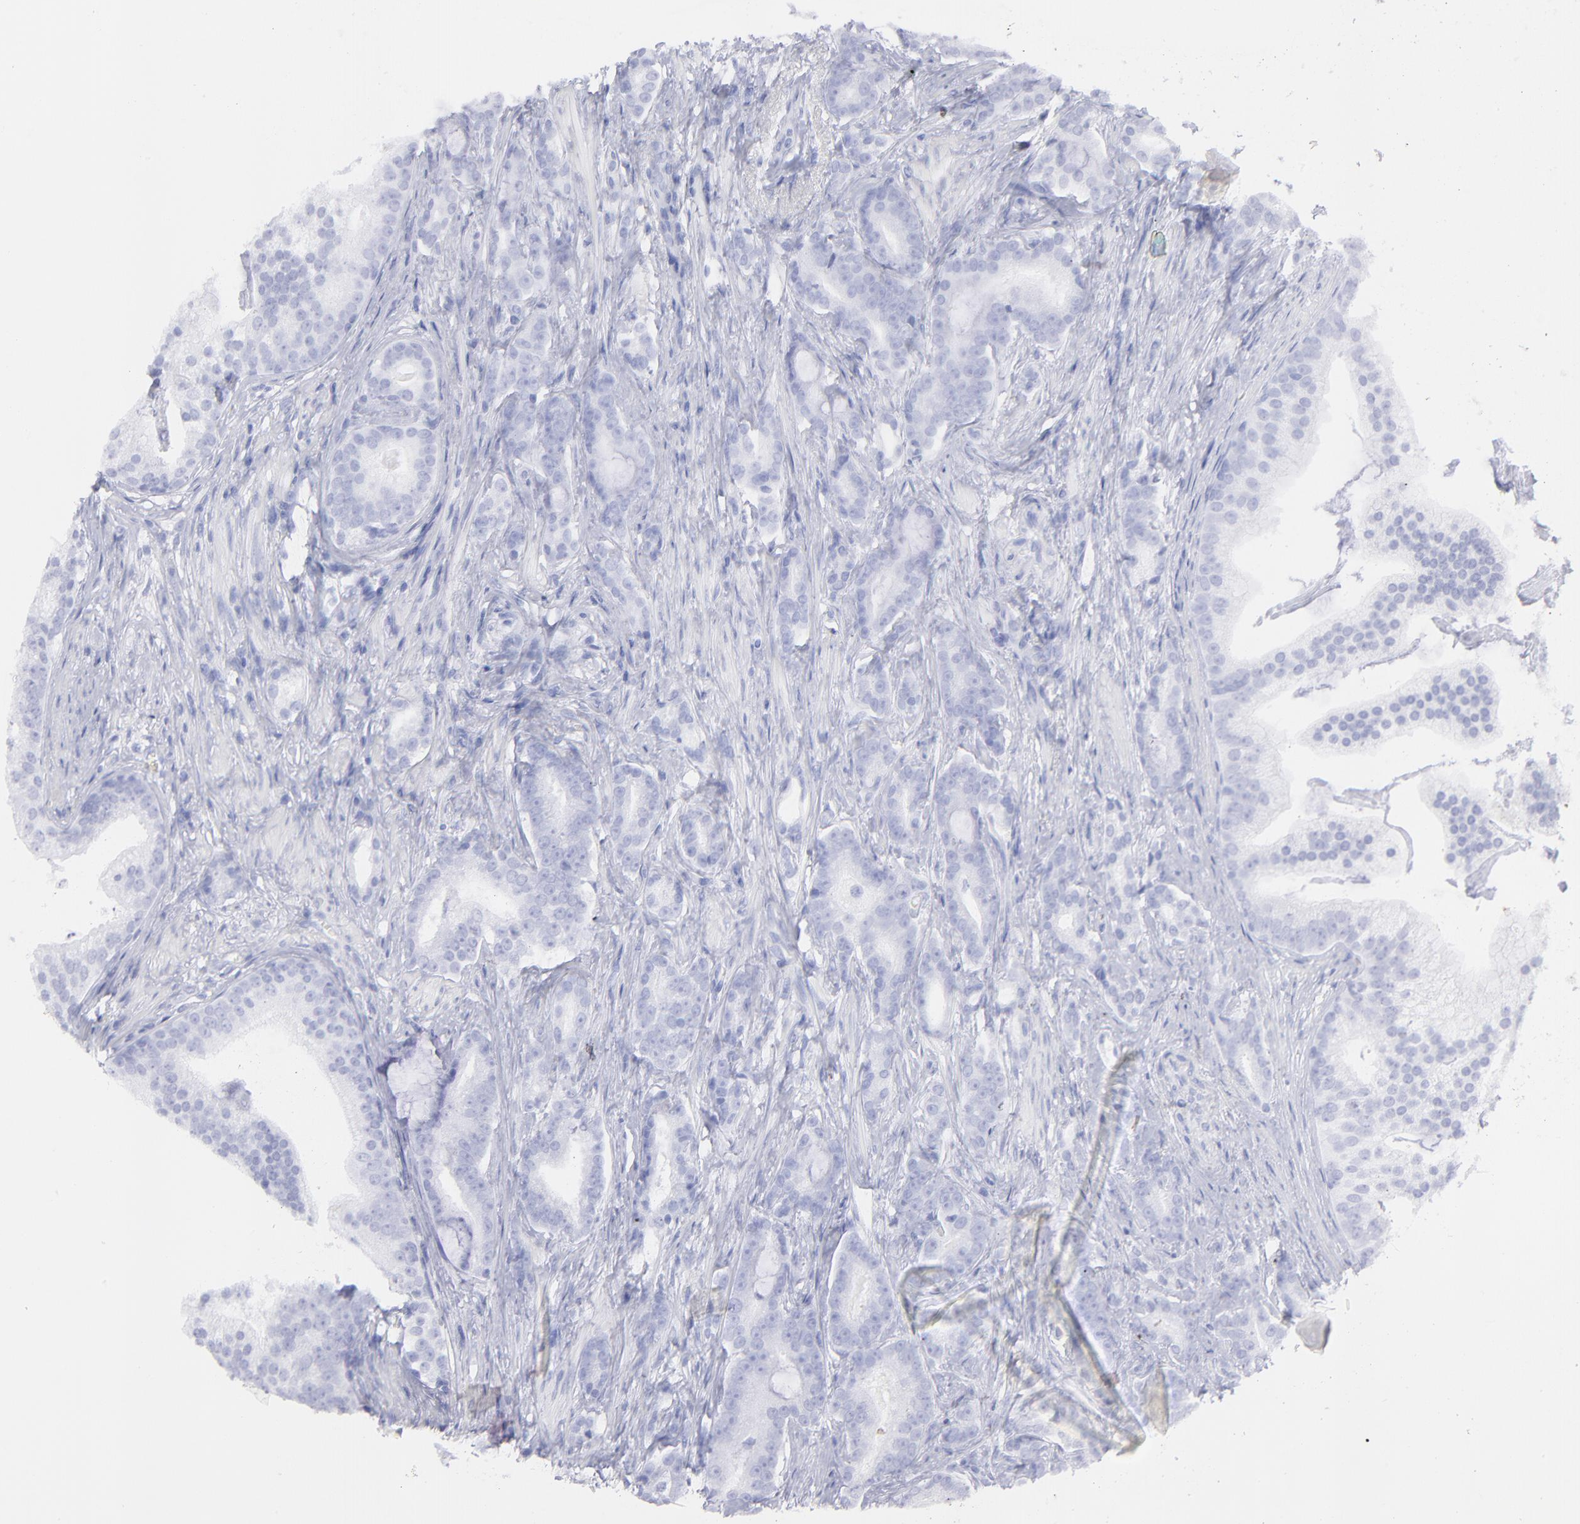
{"staining": {"intensity": "negative", "quantity": "none", "location": "none"}, "tissue": "prostate cancer", "cell_type": "Tumor cells", "image_type": "cancer", "snomed": [{"axis": "morphology", "description": "Adenocarcinoma, Low grade"}, {"axis": "topography", "description": "Prostate"}], "caption": "Immunohistochemical staining of low-grade adenocarcinoma (prostate) displays no significant expression in tumor cells. (IHC, brightfield microscopy, high magnification).", "gene": "F13B", "patient": {"sex": "male", "age": 58}}